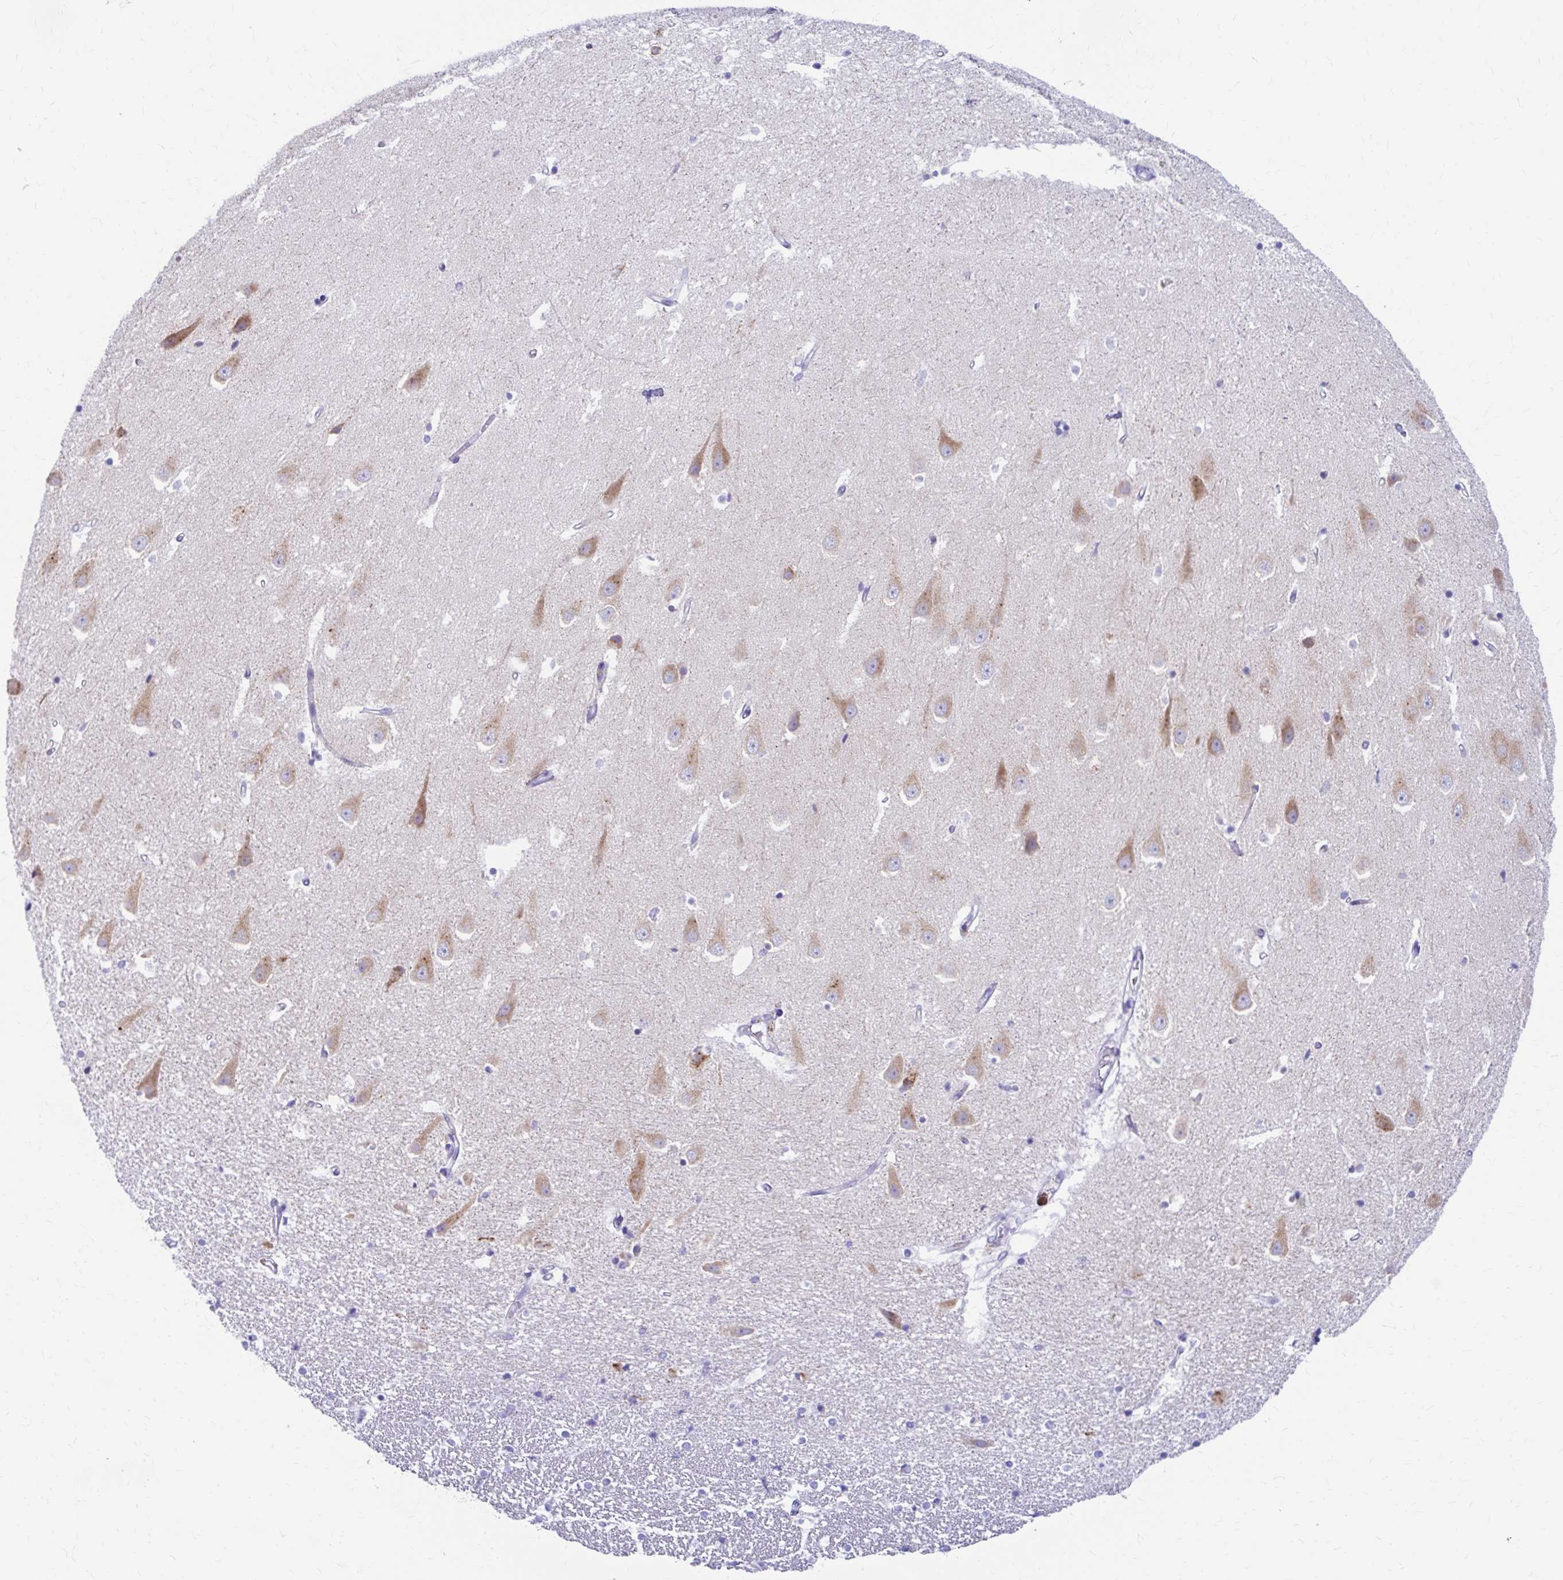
{"staining": {"intensity": "negative", "quantity": "none", "location": "none"}, "tissue": "hippocampus", "cell_type": "Glial cells", "image_type": "normal", "snomed": [{"axis": "morphology", "description": "Normal tissue, NOS"}, {"axis": "topography", "description": "Hippocampus"}], "caption": "IHC histopathology image of unremarkable hippocampus stained for a protein (brown), which shows no staining in glial cells.", "gene": "NSG2", "patient": {"sex": "male", "age": 63}}